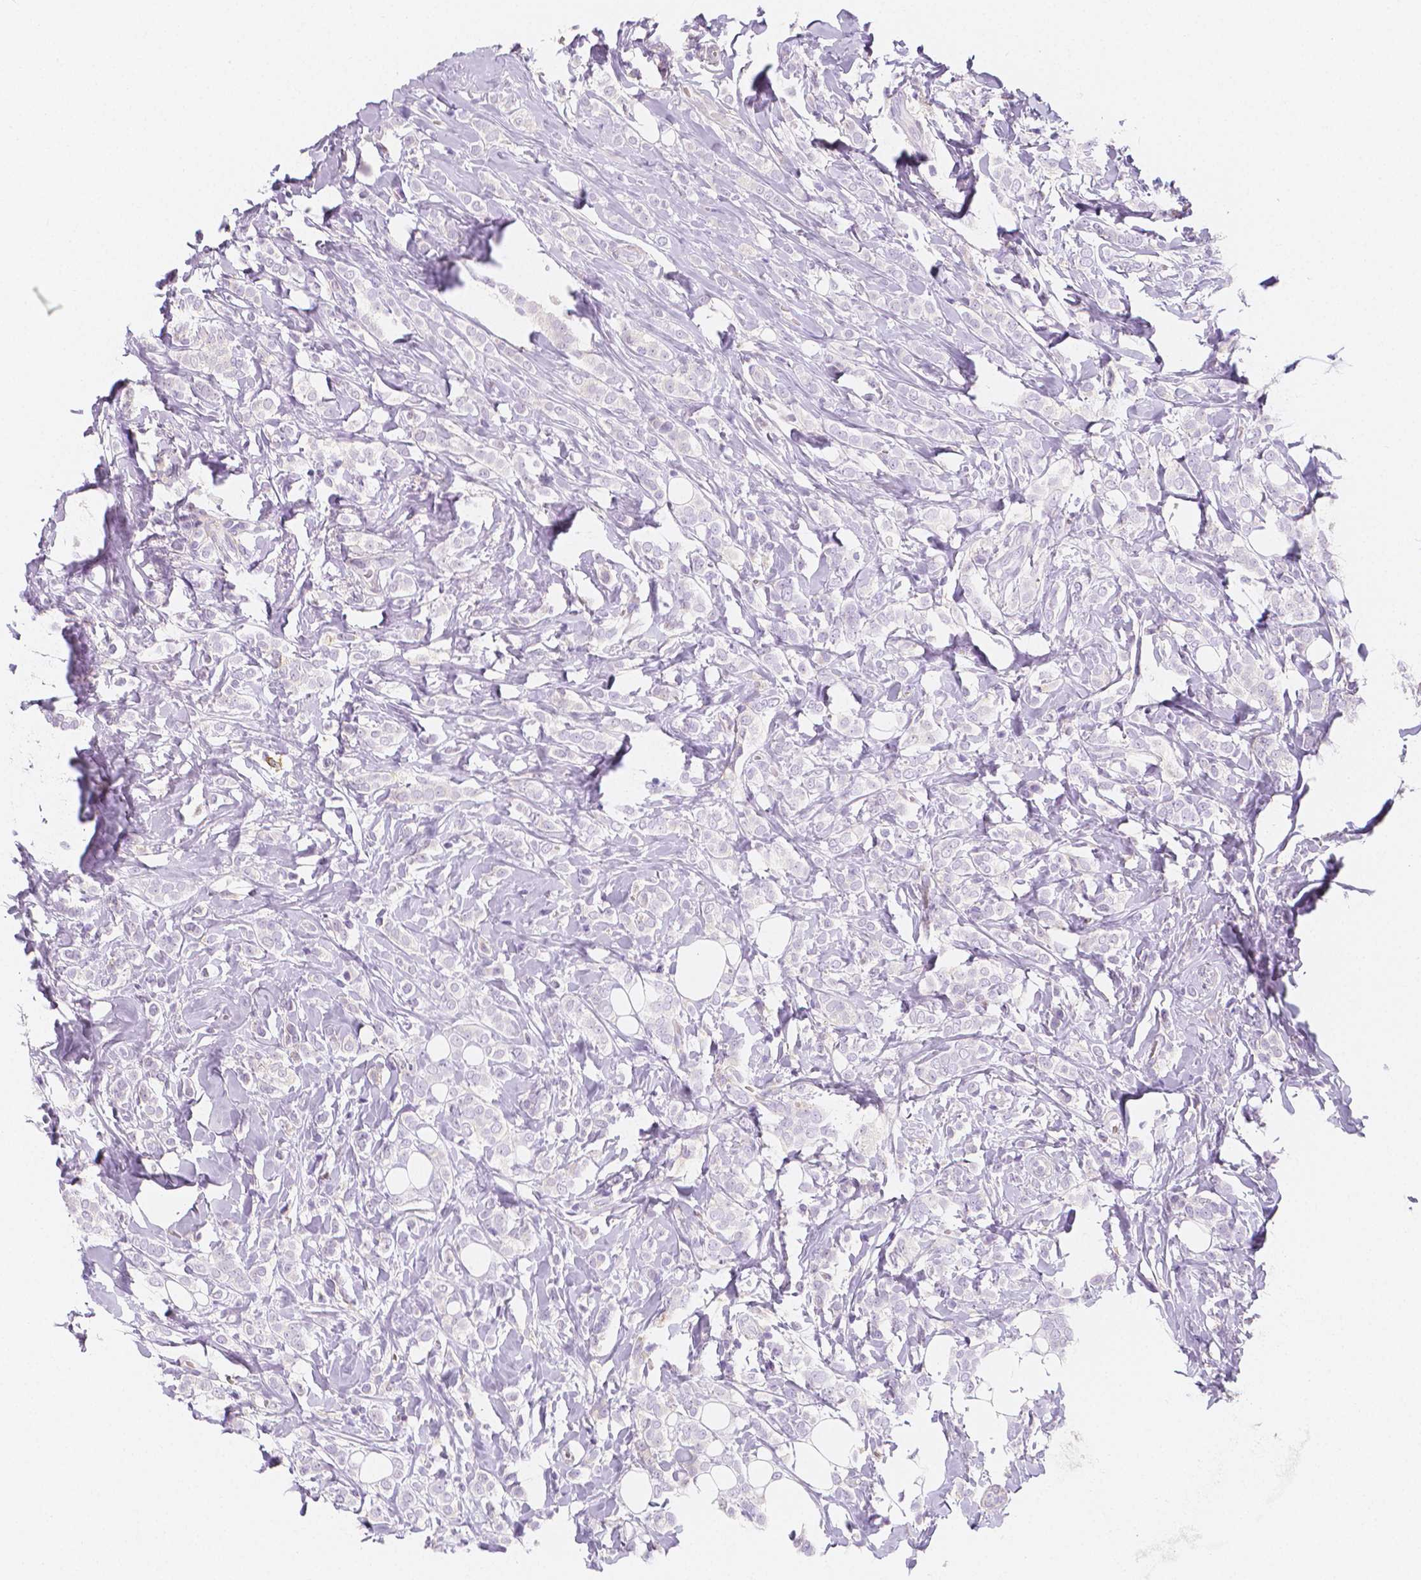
{"staining": {"intensity": "negative", "quantity": "none", "location": "none"}, "tissue": "breast cancer", "cell_type": "Tumor cells", "image_type": "cancer", "snomed": [{"axis": "morphology", "description": "Lobular carcinoma"}, {"axis": "topography", "description": "Breast"}], "caption": "DAB (3,3'-diaminobenzidine) immunohistochemical staining of lobular carcinoma (breast) shows no significant positivity in tumor cells.", "gene": "MAP1A", "patient": {"sex": "female", "age": 49}}